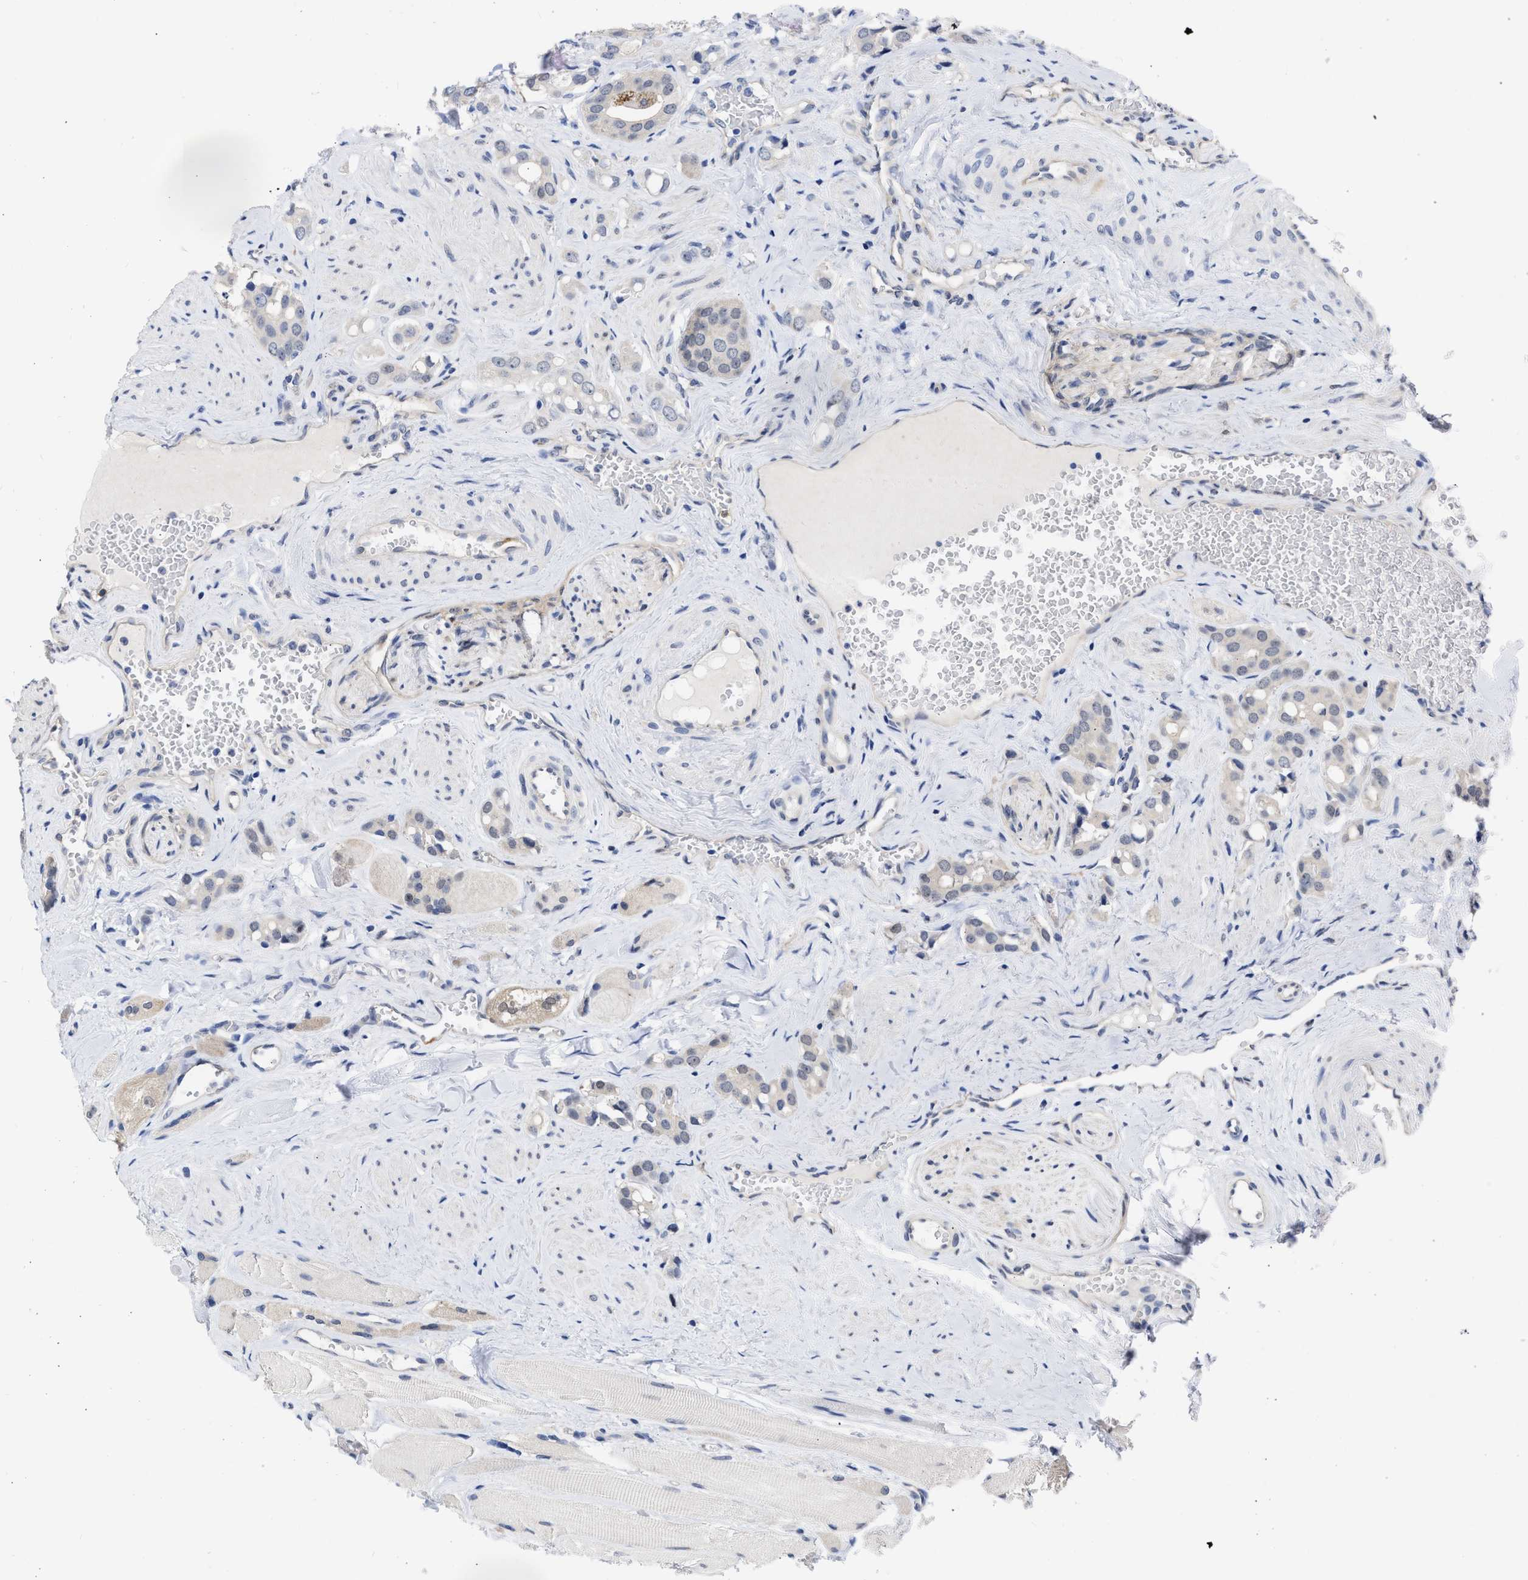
{"staining": {"intensity": "negative", "quantity": "none", "location": "none"}, "tissue": "prostate cancer", "cell_type": "Tumor cells", "image_type": "cancer", "snomed": [{"axis": "morphology", "description": "Adenocarcinoma, High grade"}, {"axis": "topography", "description": "Prostate"}], "caption": "Immunohistochemistry of human adenocarcinoma (high-grade) (prostate) shows no expression in tumor cells.", "gene": "THRA", "patient": {"sex": "male", "age": 52}}